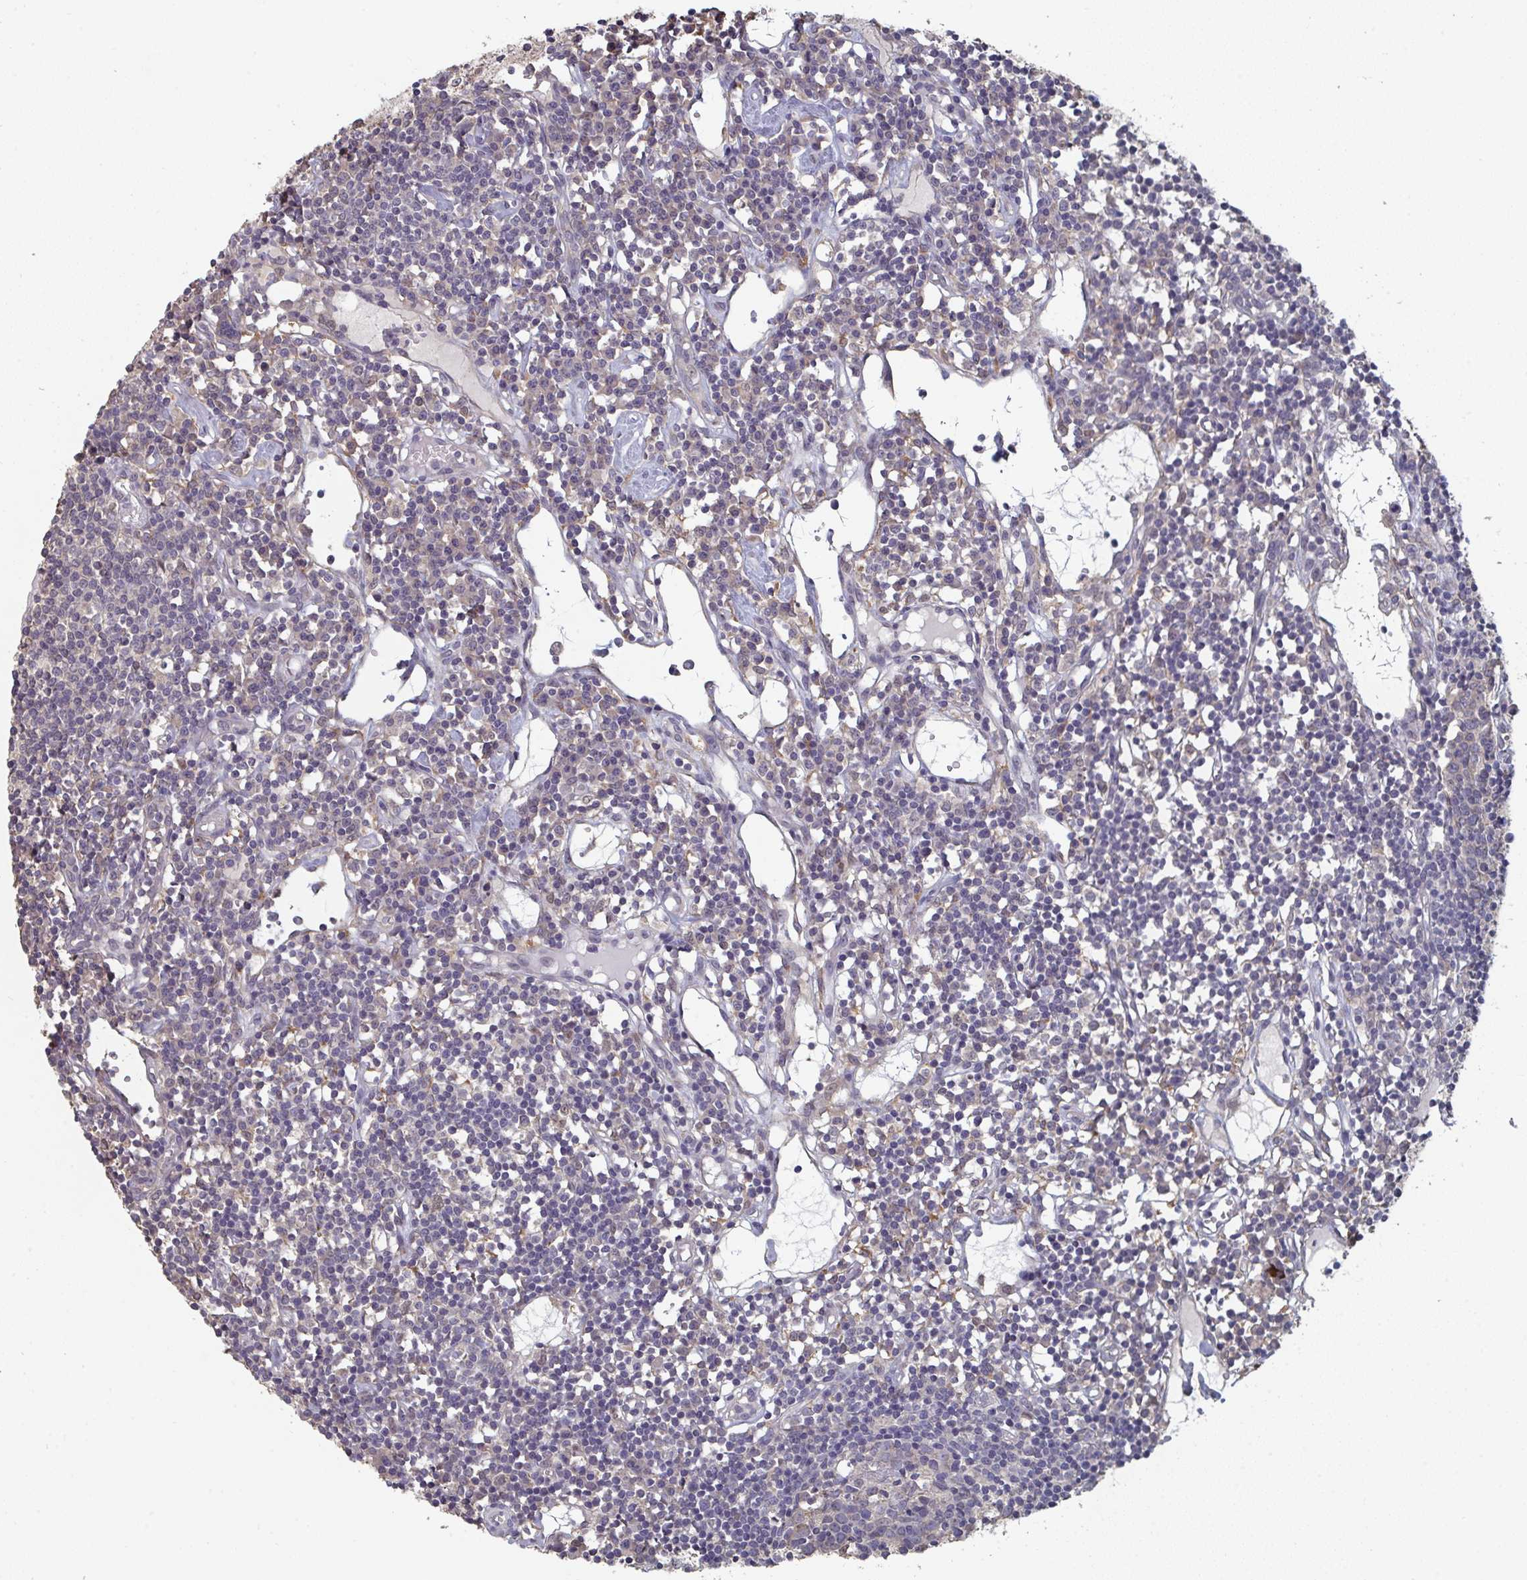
{"staining": {"intensity": "negative", "quantity": "none", "location": "none"}, "tissue": "lymph node", "cell_type": "Germinal center cells", "image_type": "normal", "snomed": [{"axis": "morphology", "description": "Normal tissue, NOS"}, {"axis": "topography", "description": "Lymph node"}], "caption": "High power microscopy histopathology image of an immunohistochemistry image of benign lymph node, revealing no significant positivity in germinal center cells. (DAB immunohistochemistry visualized using brightfield microscopy, high magnification).", "gene": "LIX1", "patient": {"sex": "female", "age": 78}}